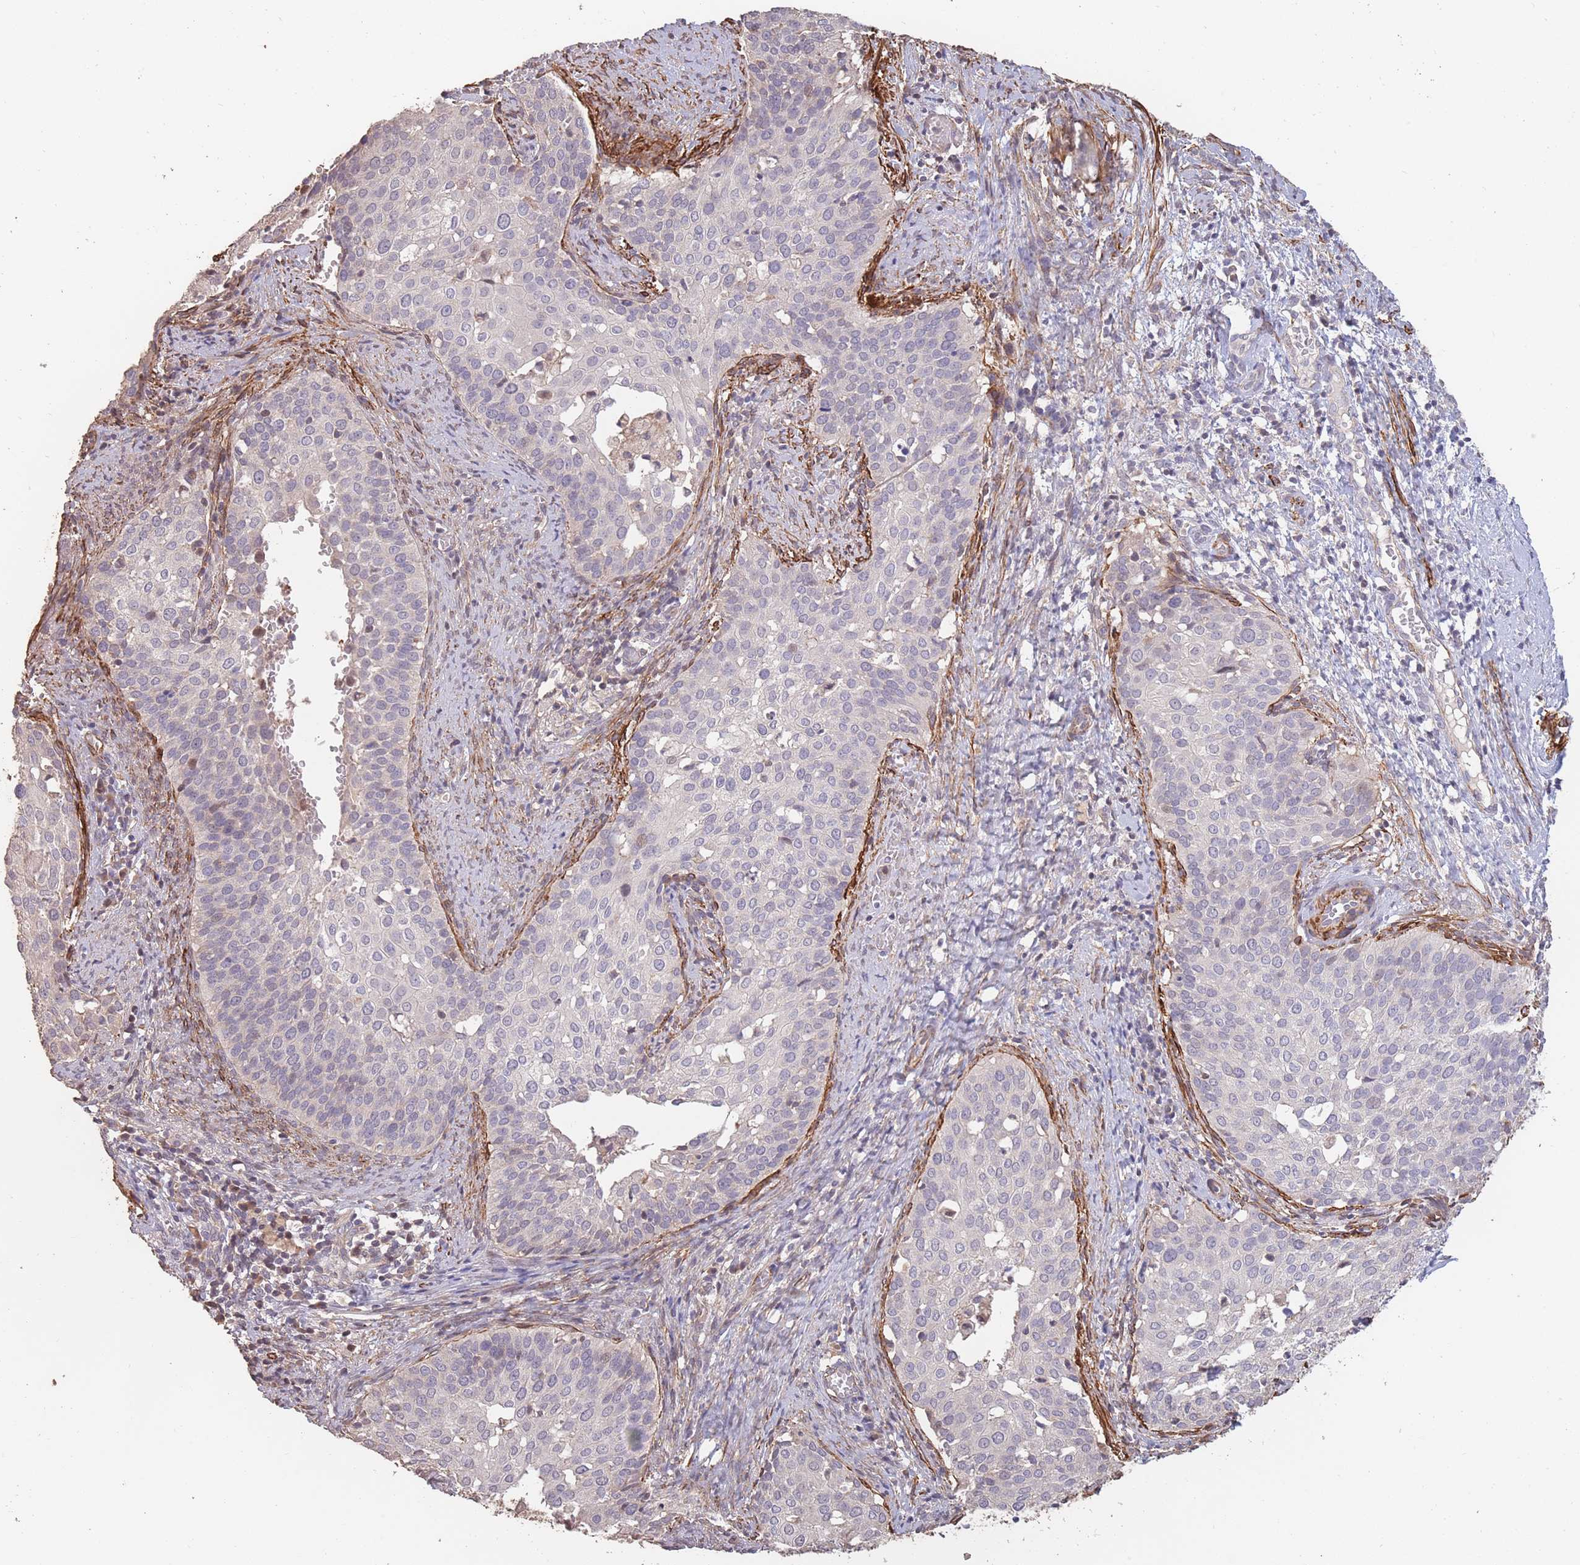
{"staining": {"intensity": "negative", "quantity": "none", "location": "none"}, "tissue": "cervical cancer", "cell_type": "Tumor cells", "image_type": "cancer", "snomed": [{"axis": "morphology", "description": "Squamous cell carcinoma, NOS"}, {"axis": "topography", "description": "Cervix"}], "caption": "Immunohistochemistry image of human cervical cancer (squamous cell carcinoma) stained for a protein (brown), which exhibits no staining in tumor cells.", "gene": "NLRC4", "patient": {"sex": "female", "age": 44}}